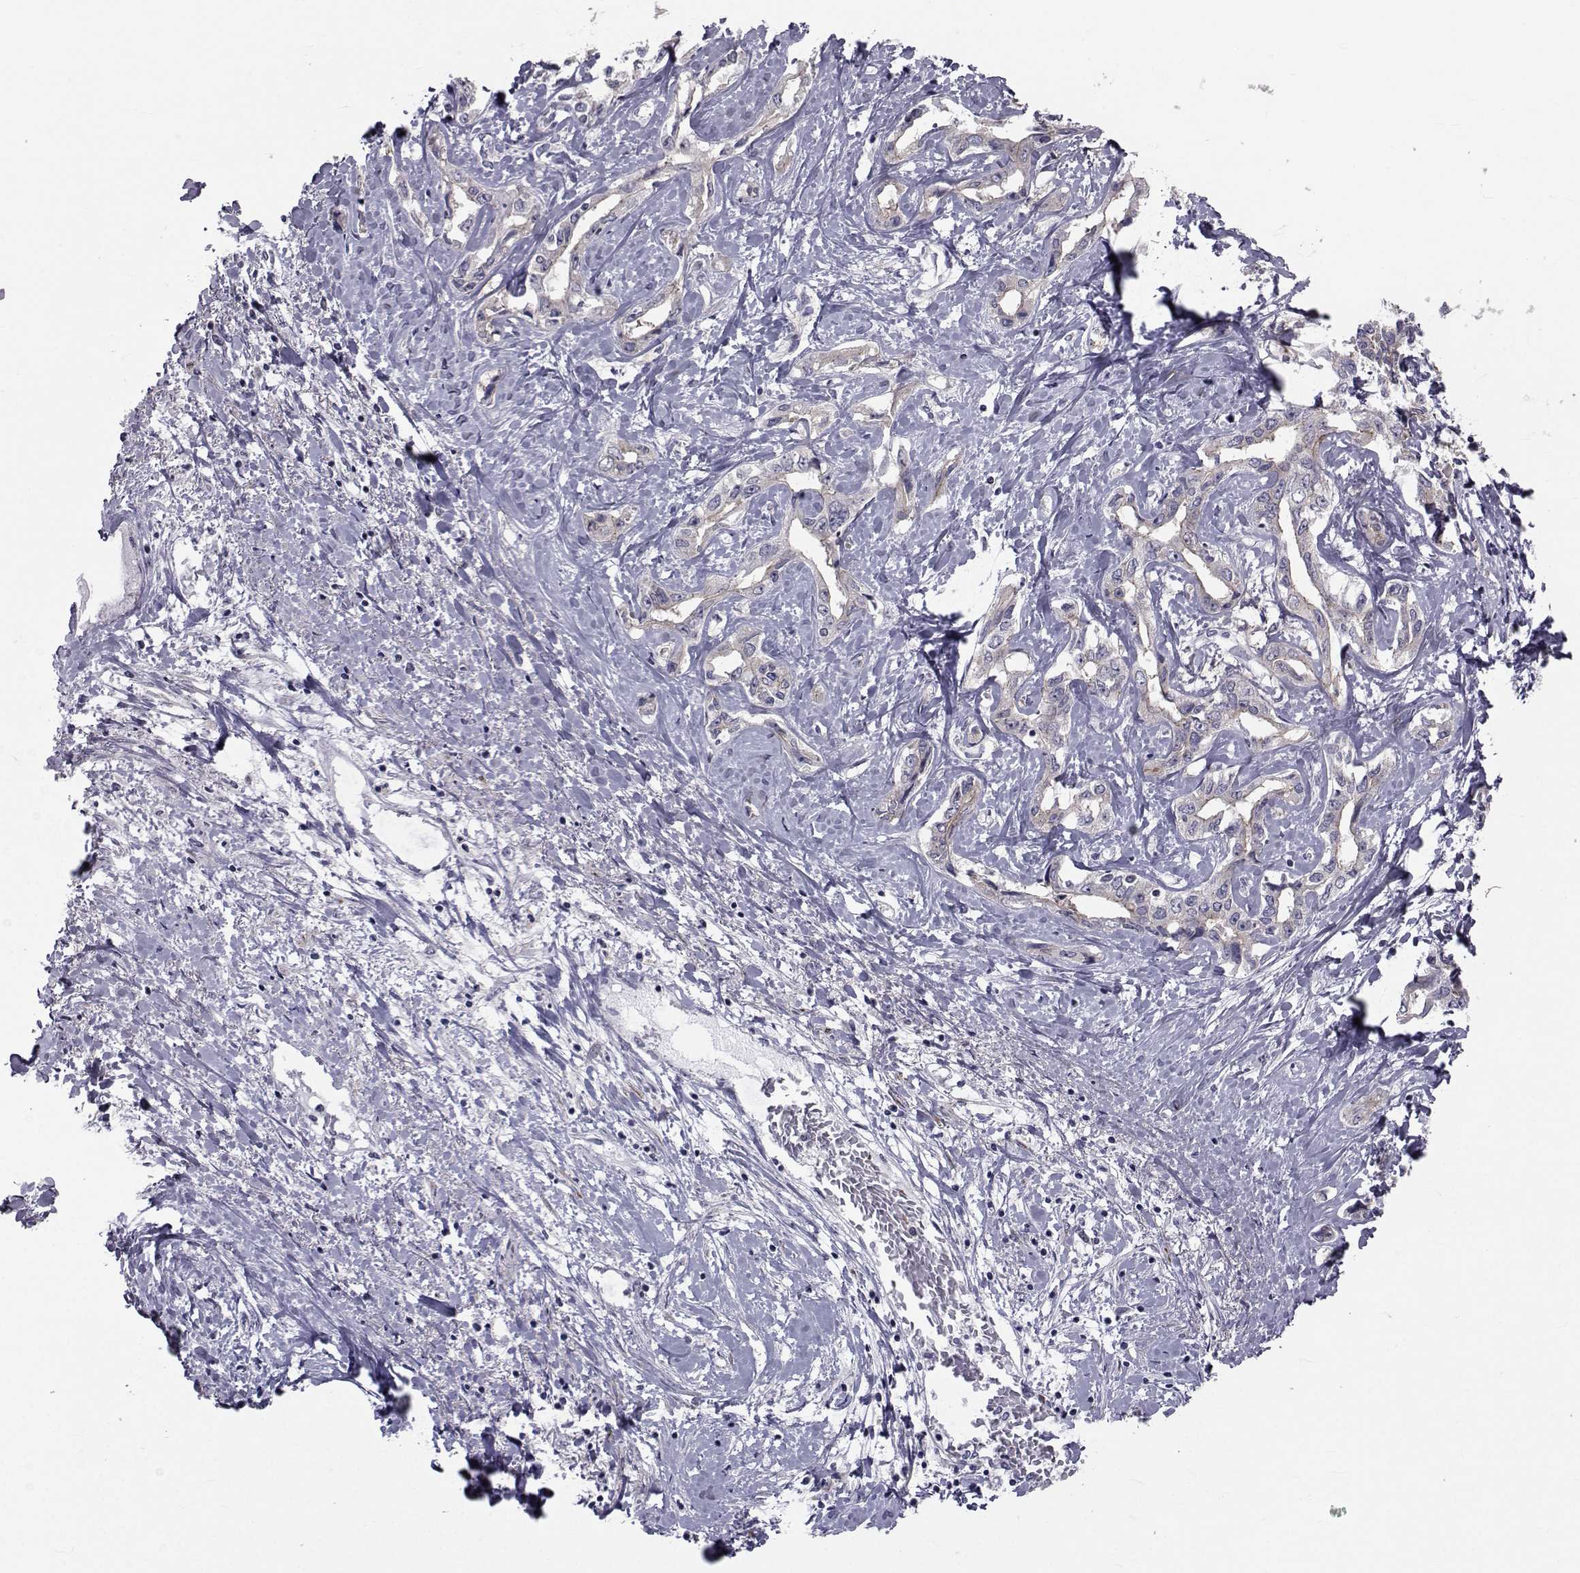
{"staining": {"intensity": "weak", "quantity": "<25%", "location": "cytoplasmic/membranous"}, "tissue": "liver cancer", "cell_type": "Tumor cells", "image_type": "cancer", "snomed": [{"axis": "morphology", "description": "Cholangiocarcinoma"}, {"axis": "topography", "description": "Liver"}], "caption": "Cholangiocarcinoma (liver) was stained to show a protein in brown. There is no significant staining in tumor cells. Brightfield microscopy of IHC stained with DAB (3,3'-diaminobenzidine) (brown) and hematoxylin (blue), captured at high magnification.", "gene": "SLC30A10", "patient": {"sex": "male", "age": 59}}